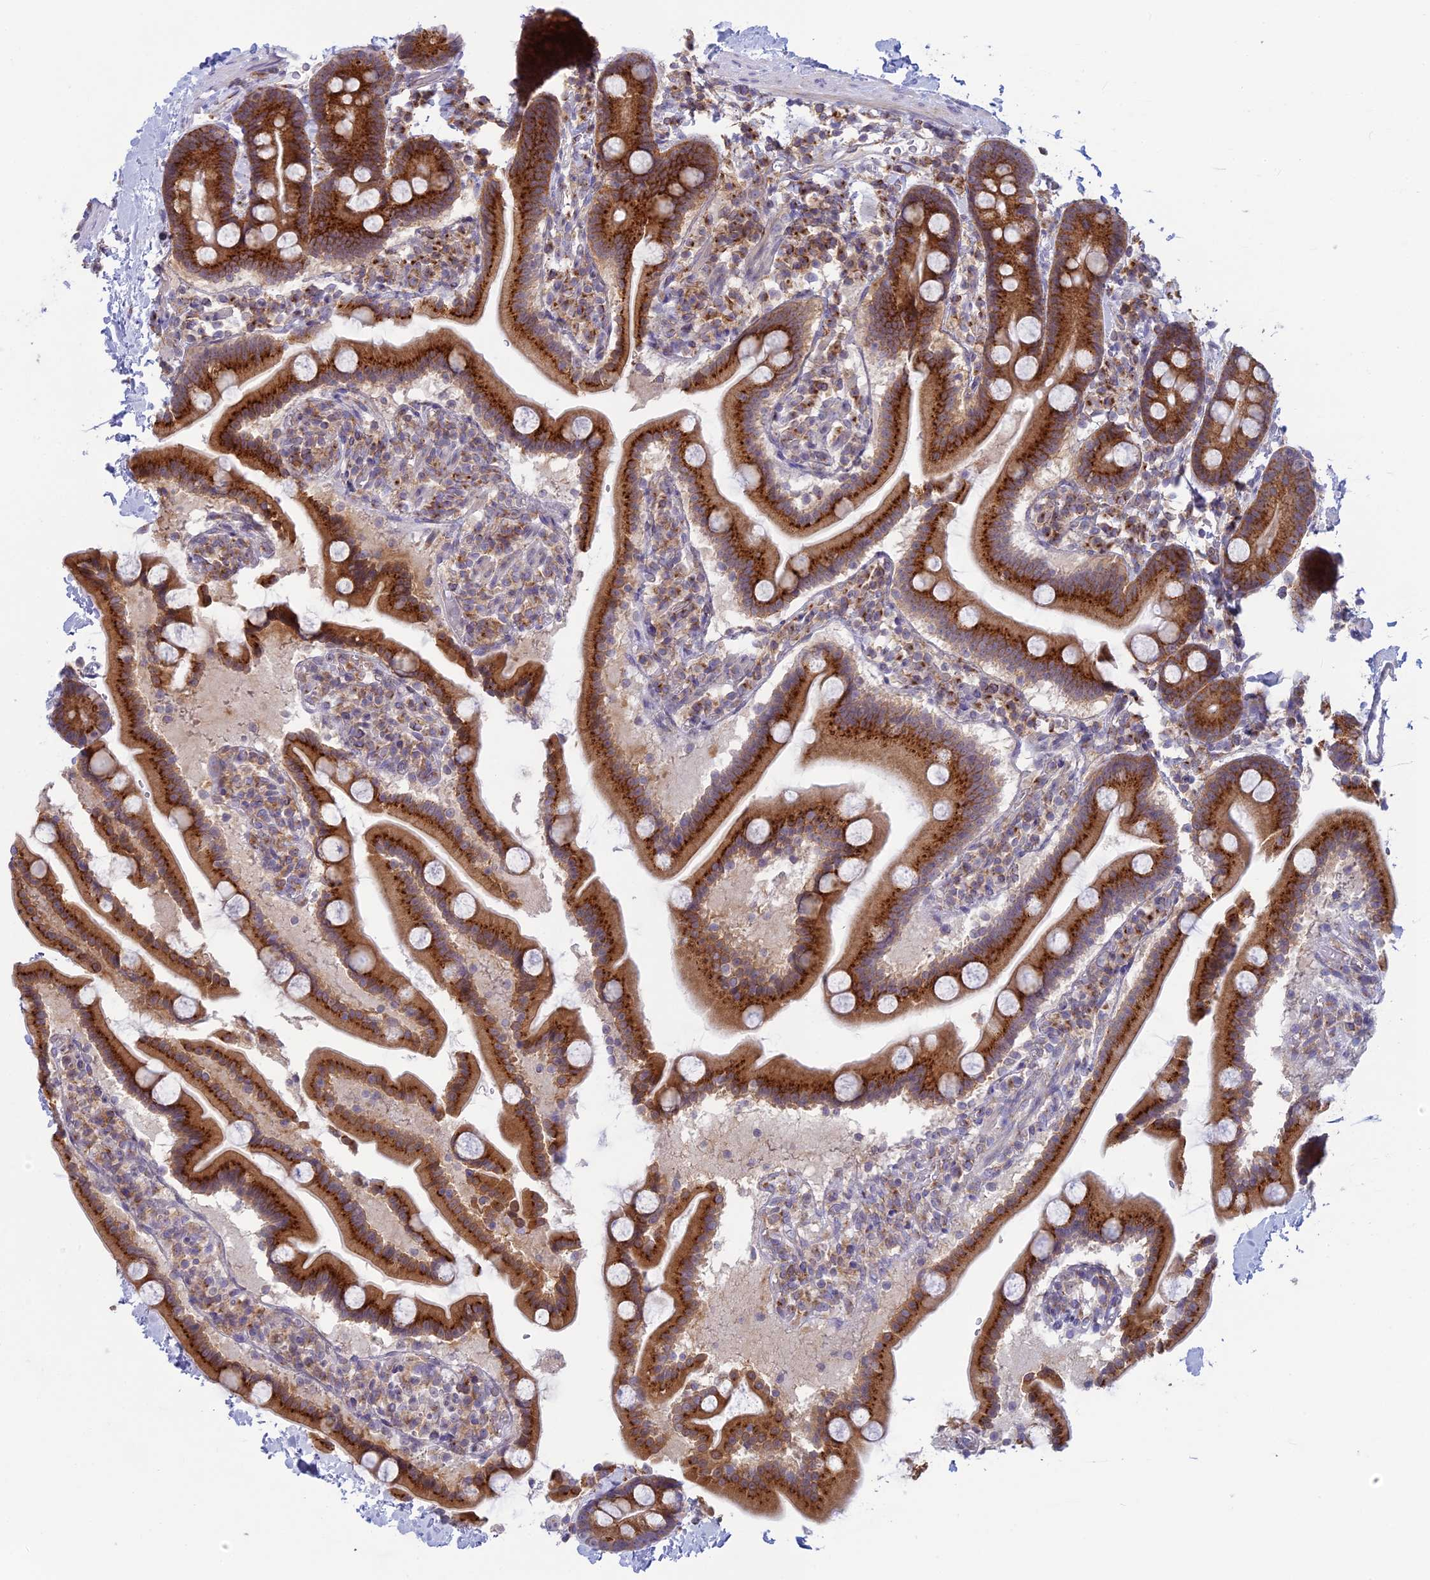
{"staining": {"intensity": "strong", "quantity": ">75%", "location": "cytoplasmic/membranous"}, "tissue": "duodenum", "cell_type": "Glandular cells", "image_type": "normal", "snomed": [{"axis": "morphology", "description": "Normal tissue, NOS"}, {"axis": "topography", "description": "Duodenum"}], "caption": "Immunohistochemical staining of benign duodenum demonstrates strong cytoplasmic/membranous protein staining in approximately >75% of glandular cells. The staining was performed using DAB (3,3'-diaminobenzidine) to visualize the protein expression in brown, while the nuclei were stained in blue with hematoxylin (Magnification: 20x).", "gene": "CLINT1", "patient": {"sex": "male", "age": 55}}